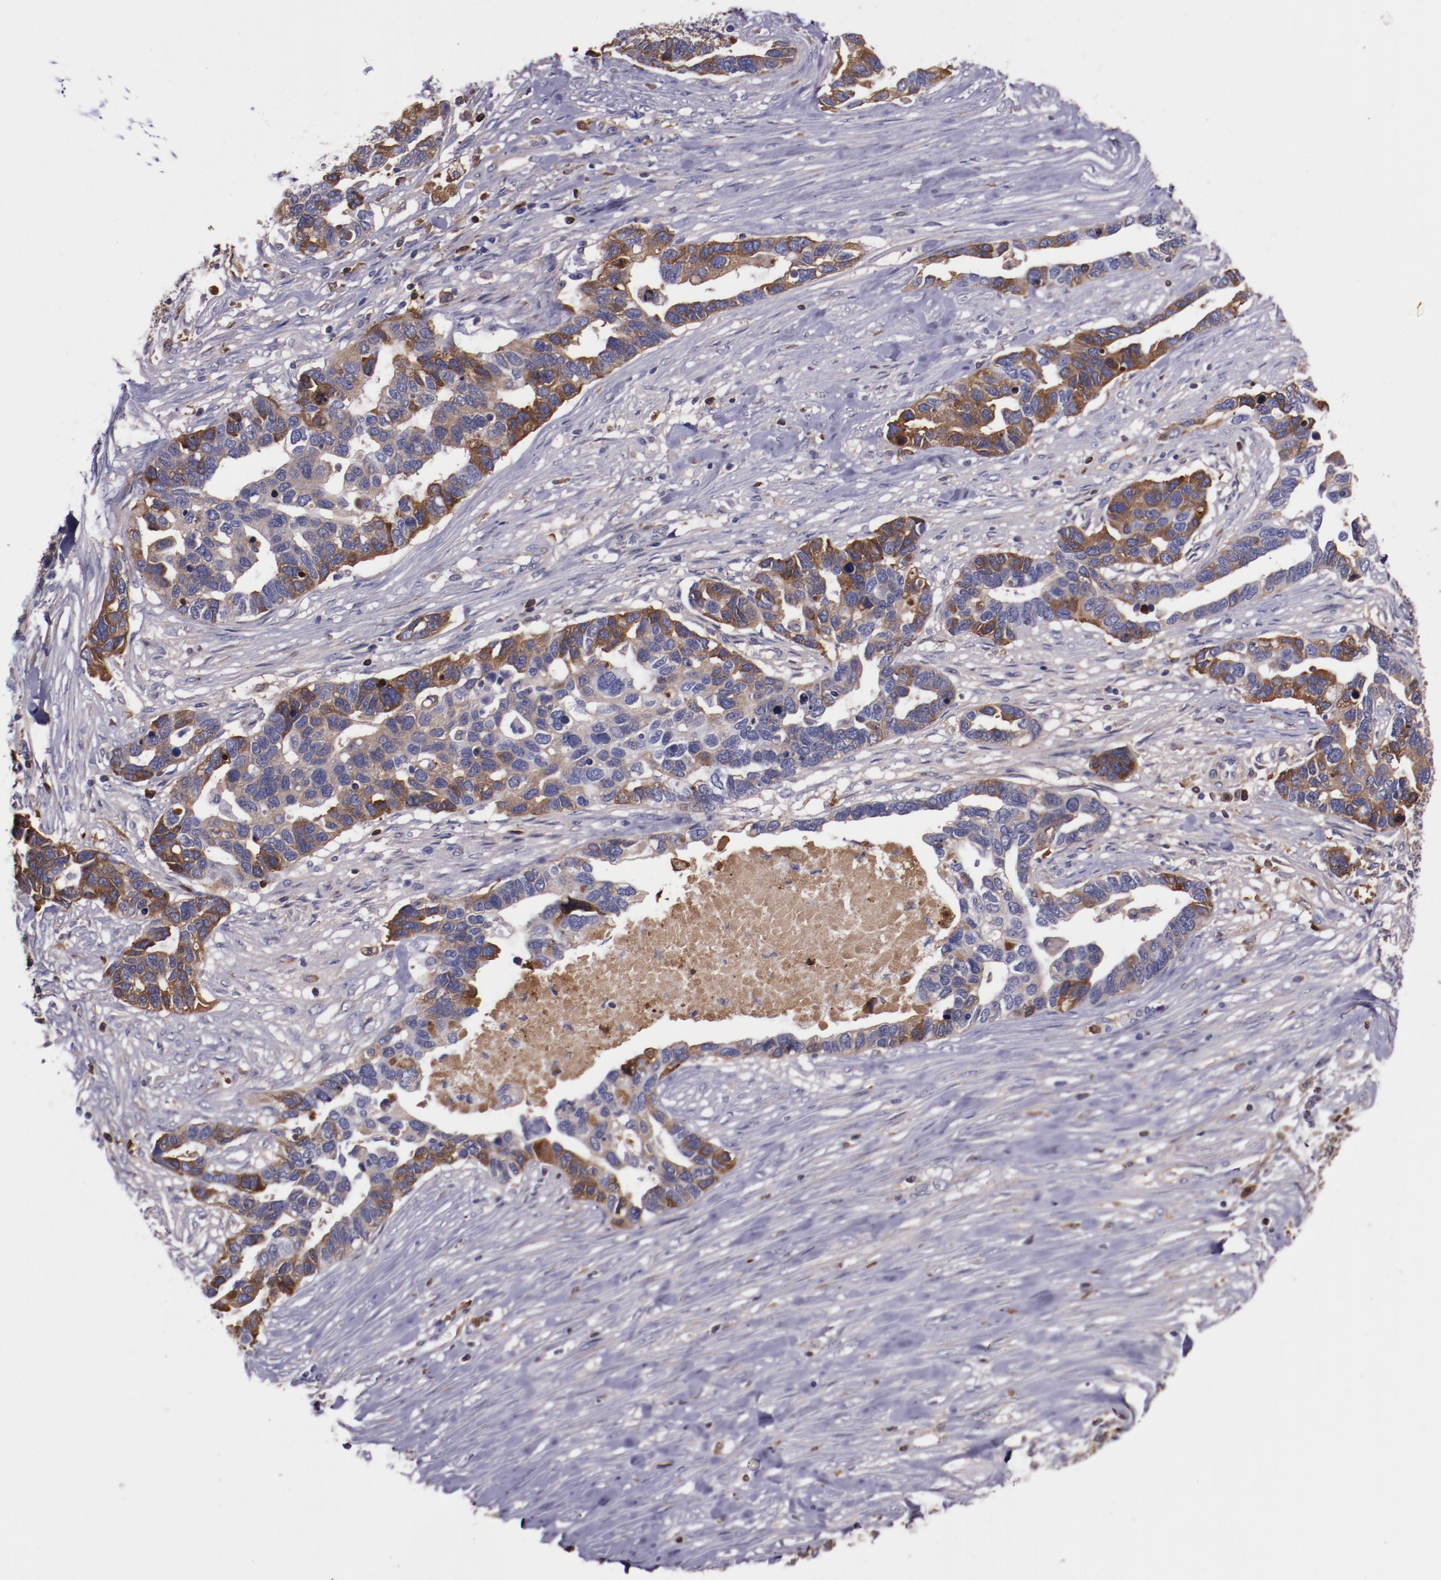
{"staining": {"intensity": "moderate", "quantity": "<25%", "location": "cytoplasmic/membranous"}, "tissue": "ovarian cancer", "cell_type": "Tumor cells", "image_type": "cancer", "snomed": [{"axis": "morphology", "description": "Cystadenocarcinoma, serous, NOS"}, {"axis": "topography", "description": "Ovary"}], "caption": "Protein analysis of ovarian serous cystadenocarcinoma tissue reveals moderate cytoplasmic/membranous staining in approximately <25% of tumor cells.", "gene": "APOH", "patient": {"sex": "female", "age": 54}}